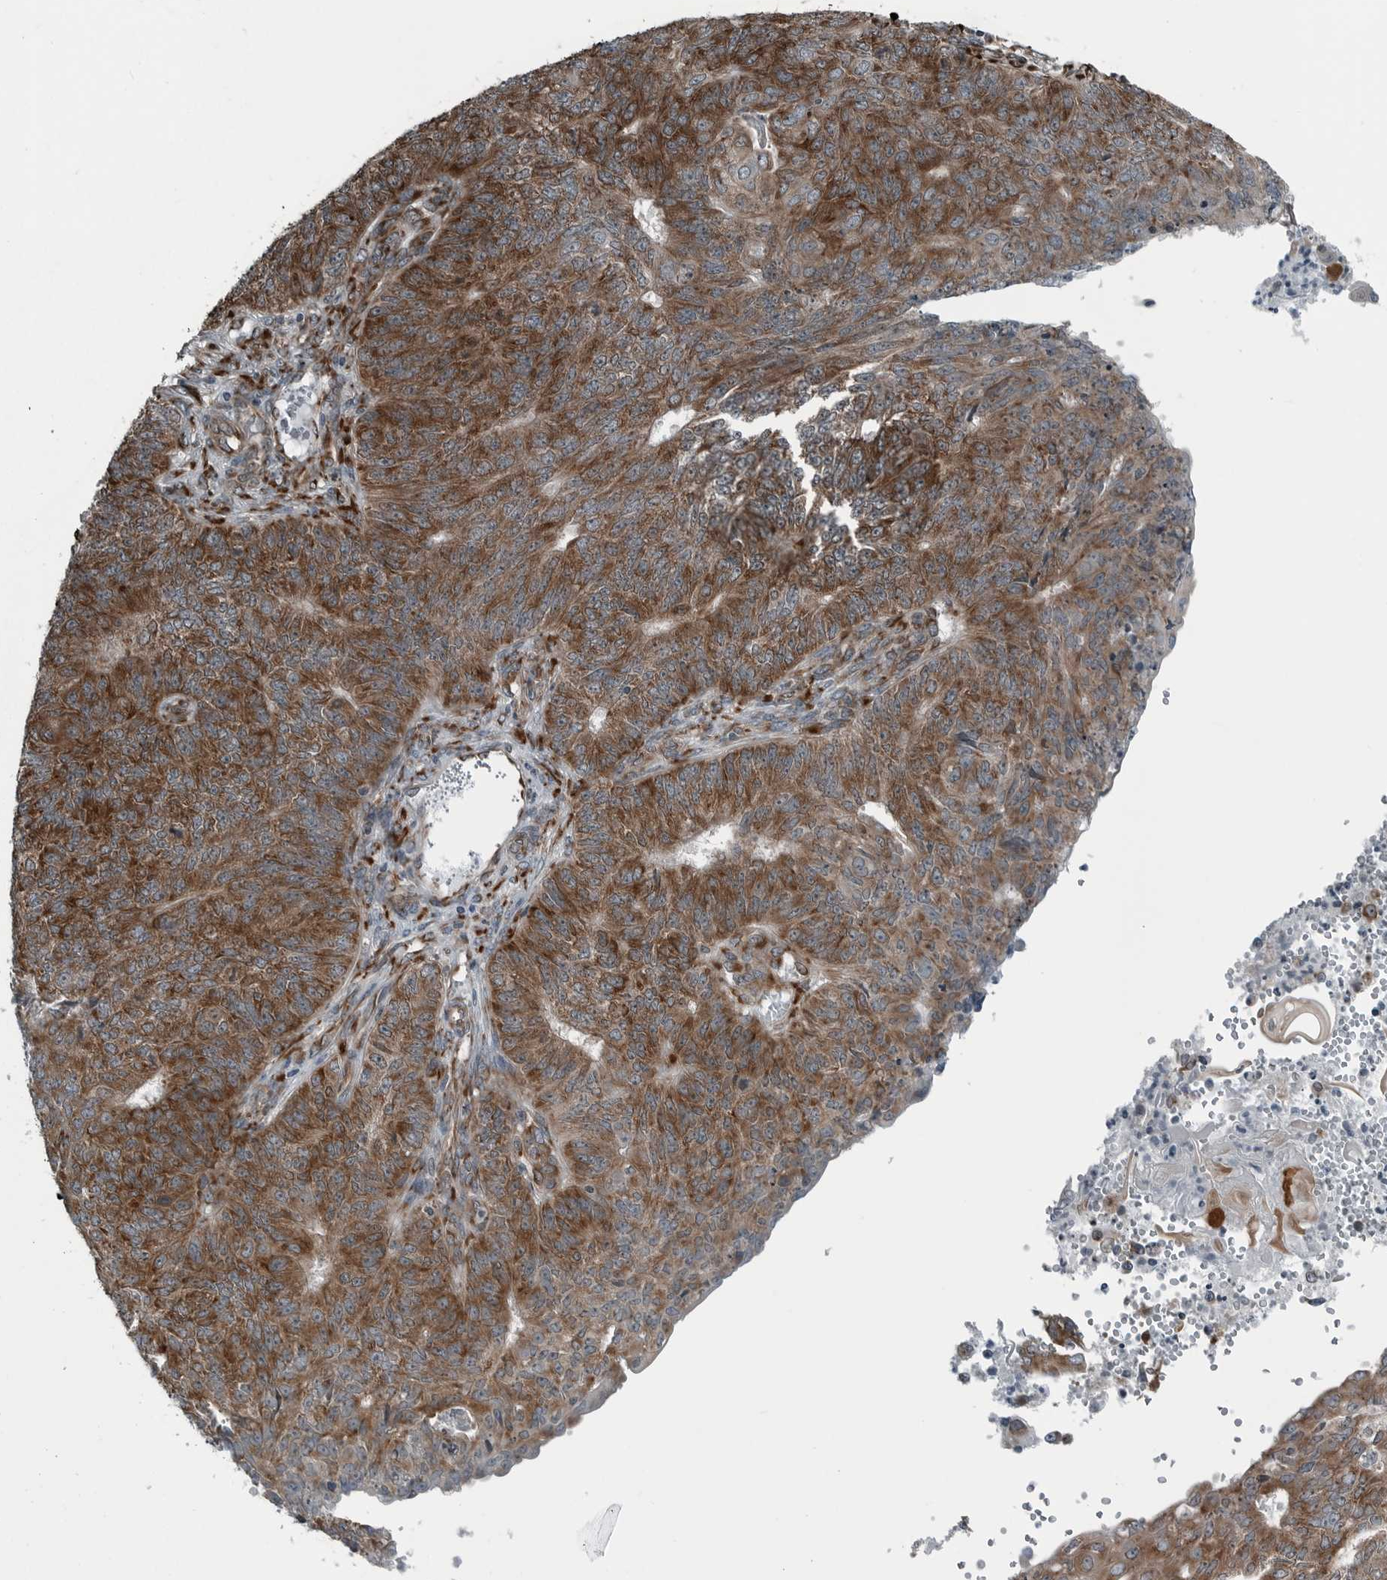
{"staining": {"intensity": "strong", "quantity": ">75%", "location": "cytoplasmic/membranous"}, "tissue": "endometrial cancer", "cell_type": "Tumor cells", "image_type": "cancer", "snomed": [{"axis": "morphology", "description": "Adenocarcinoma, NOS"}, {"axis": "topography", "description": "Endometrium"}], "caption": "Human endometrial adenocarcinoma stained with a protein marker shows strong staining in tumor cells.", "gene": "CEP85", "patient": {"sex": "female", "age": 32}}